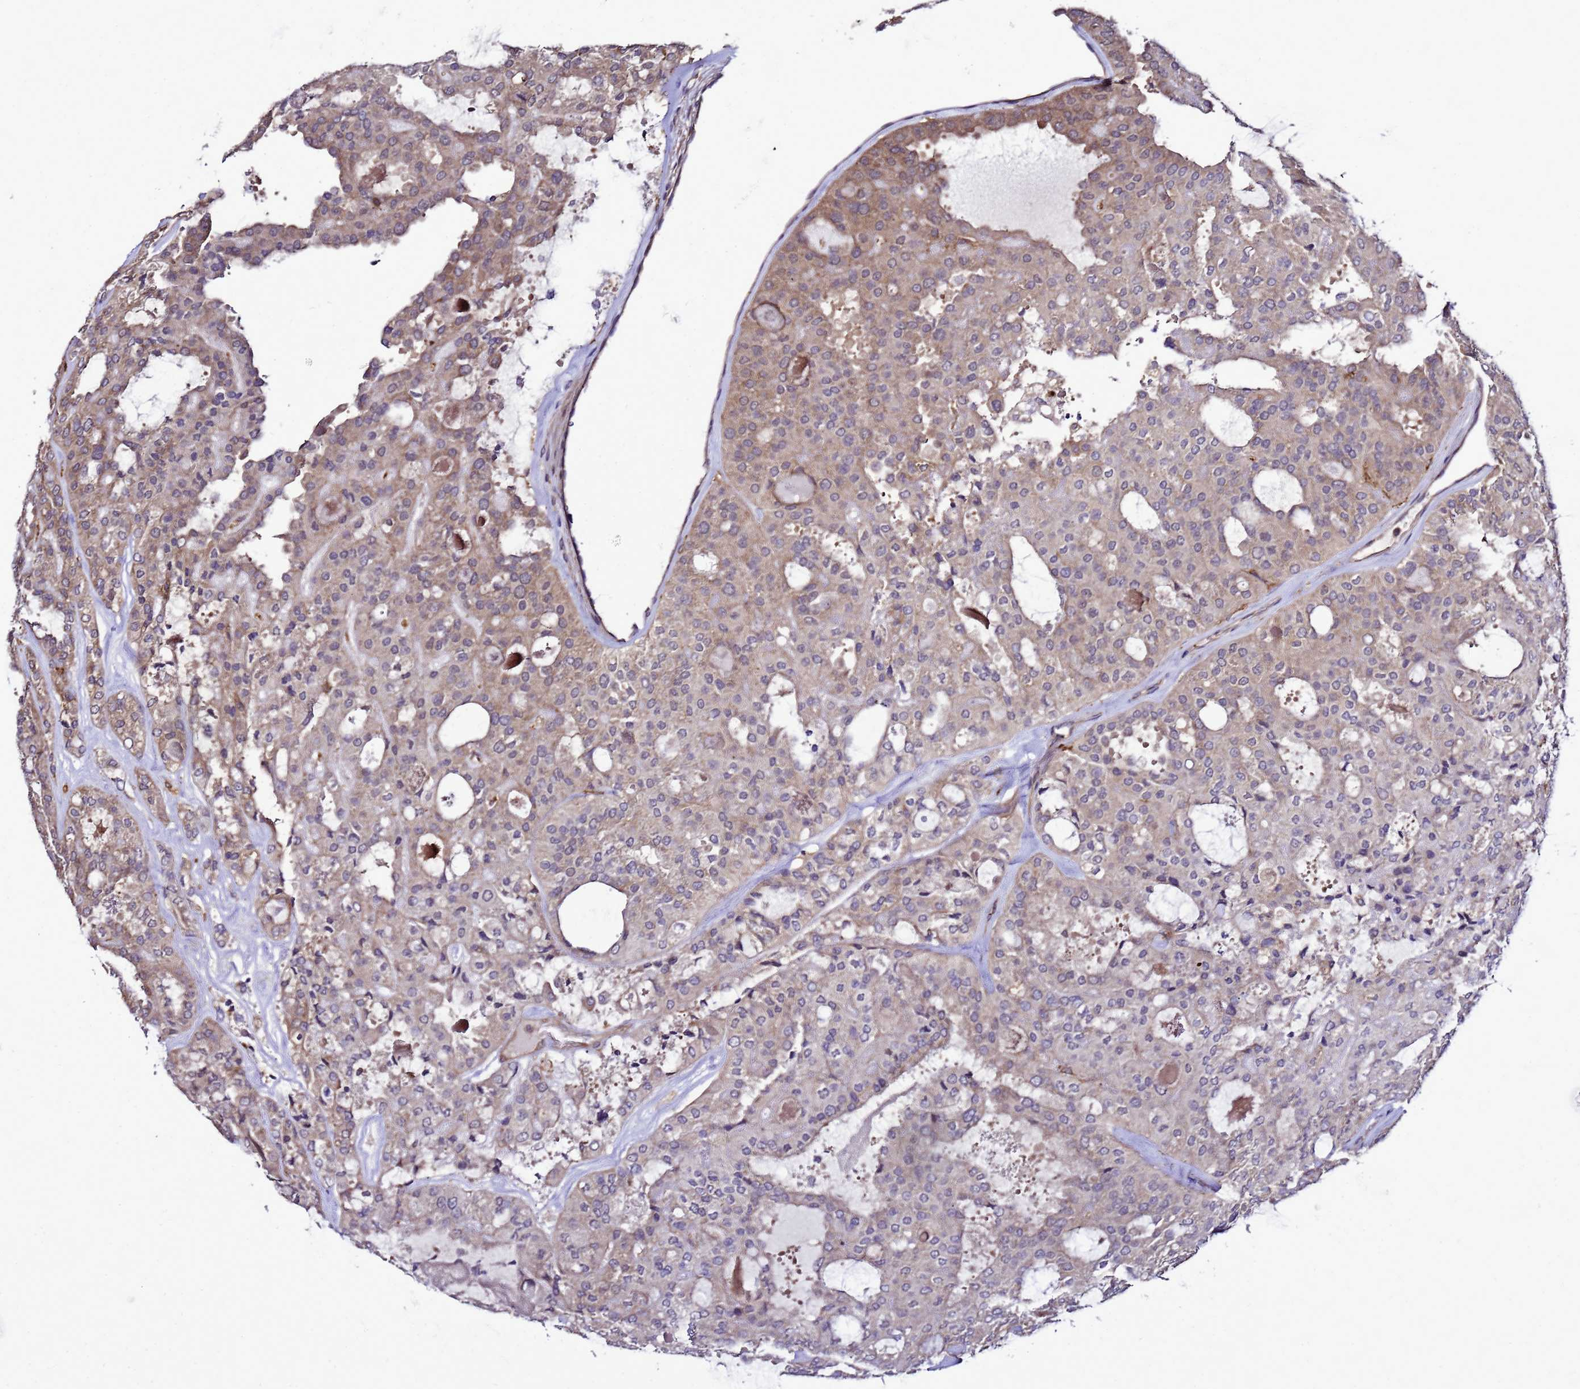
{"staining": {"intensity": "moderate", "quantity": "25%-75%", "location": "cytoplasmic/membranous"}, "tissue": "thyroid cancer", "cell_type": "Tumor cells", "image_type": "cancer", "snomed": [{"axis": "morphology", "description": "Follicular adenoma carcinoma, NOS"}, {"axis": "topography", "description": "Thyroid gland"}], "caption": "DAB (3,3'-diaminobenzidine) immunohistochemical staining of follicular adenoma carcinoma (thyroid) reveals moderate cytoplasmic/membranous protein staining in about 25%-75% of tumor cells.", "gene": "TRABD", "patient": {"sex": "male", "age": 75}}